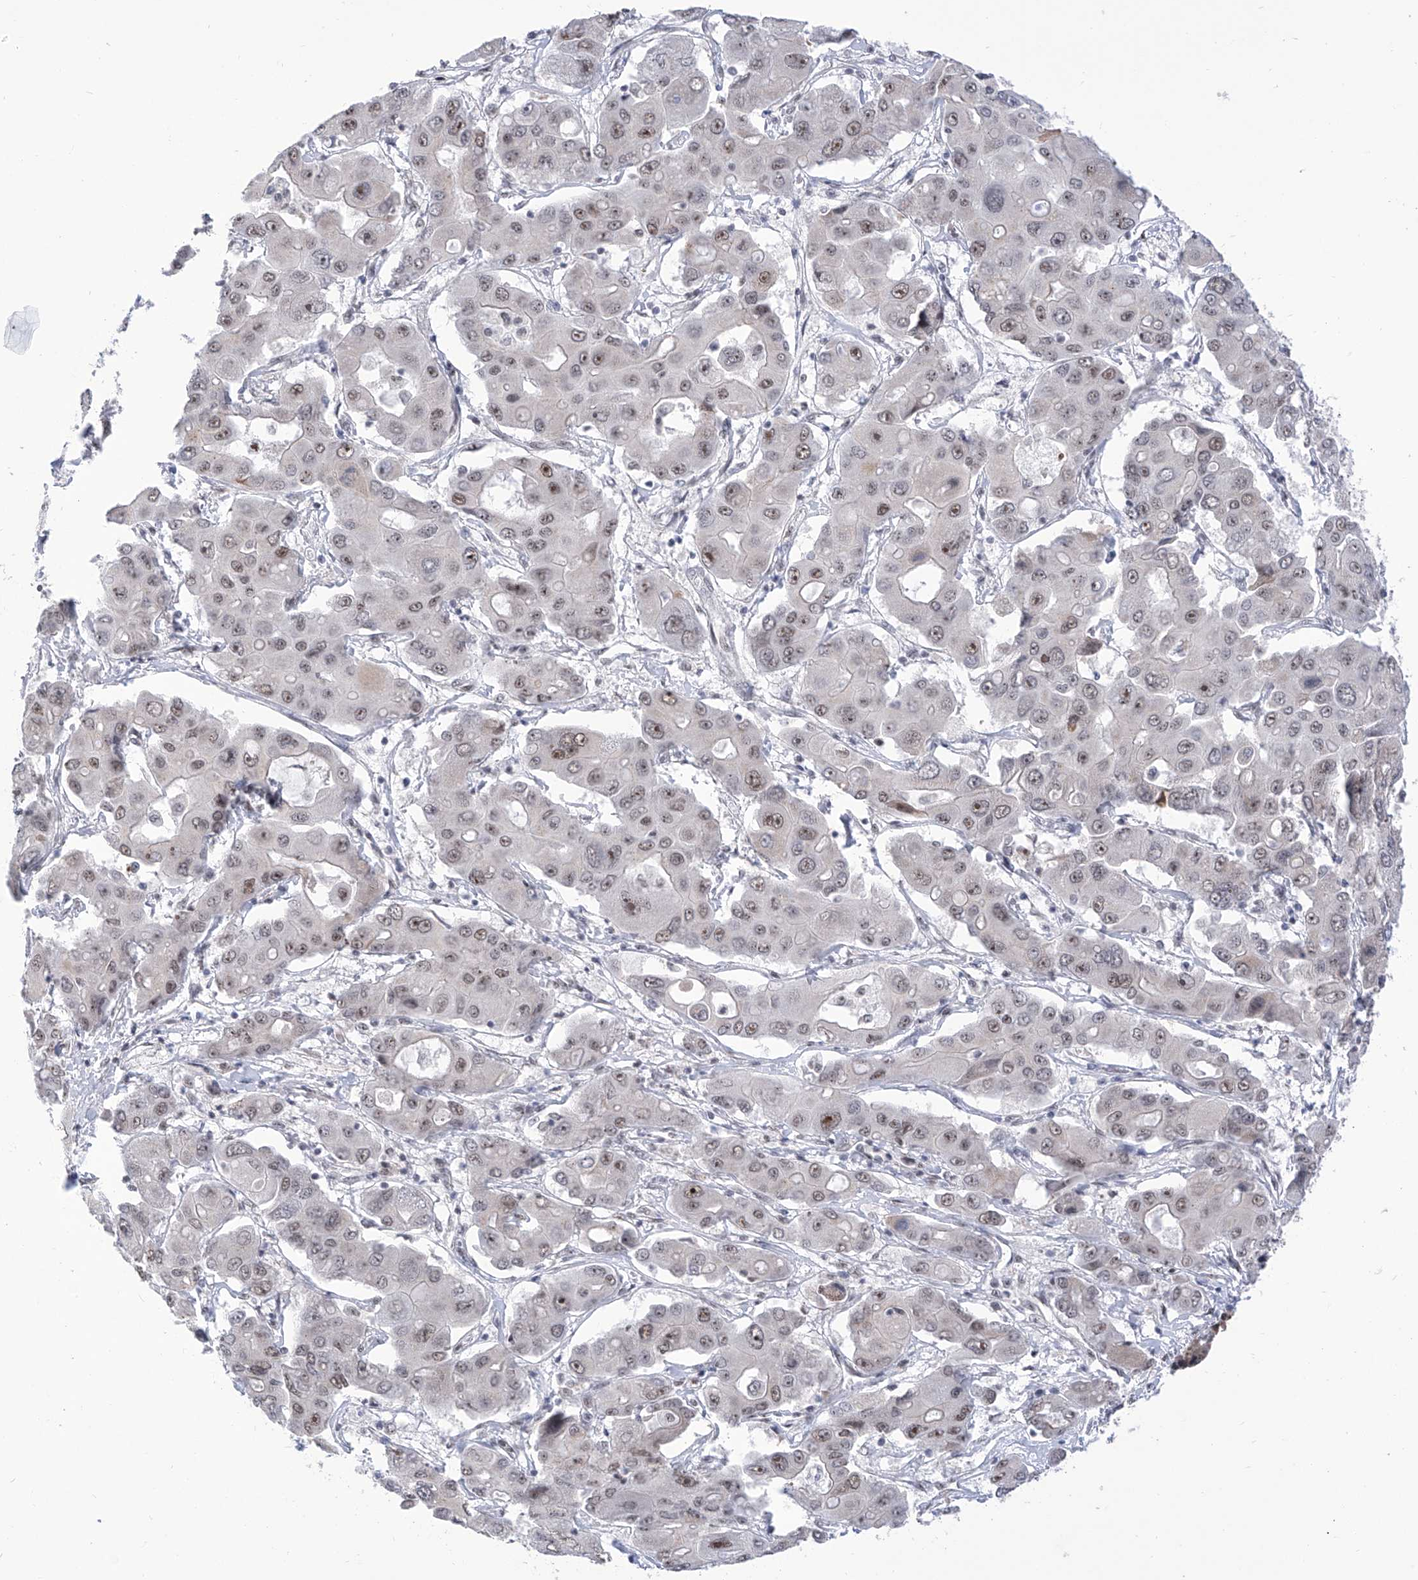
{"staining": {"intensity": "weak", "quantity": ">75%", "location": "nuclear"}, "tissue": "liver cancer", "cell_type": "Tumor cells", "image_type": "cancer", "snomed": [{"axis": "morphology", "description": "Cholangiocarcinoma"}, {"axis": "topography", "description": "Liver"}], "caption": "A micrograph showing weak nuclear staining in about >75% of tumor cells in liver cancer, as visualized by brown immunohistochemical staining.", "gene": "SART1", "patient": {"sex": "male", "age": 67}}